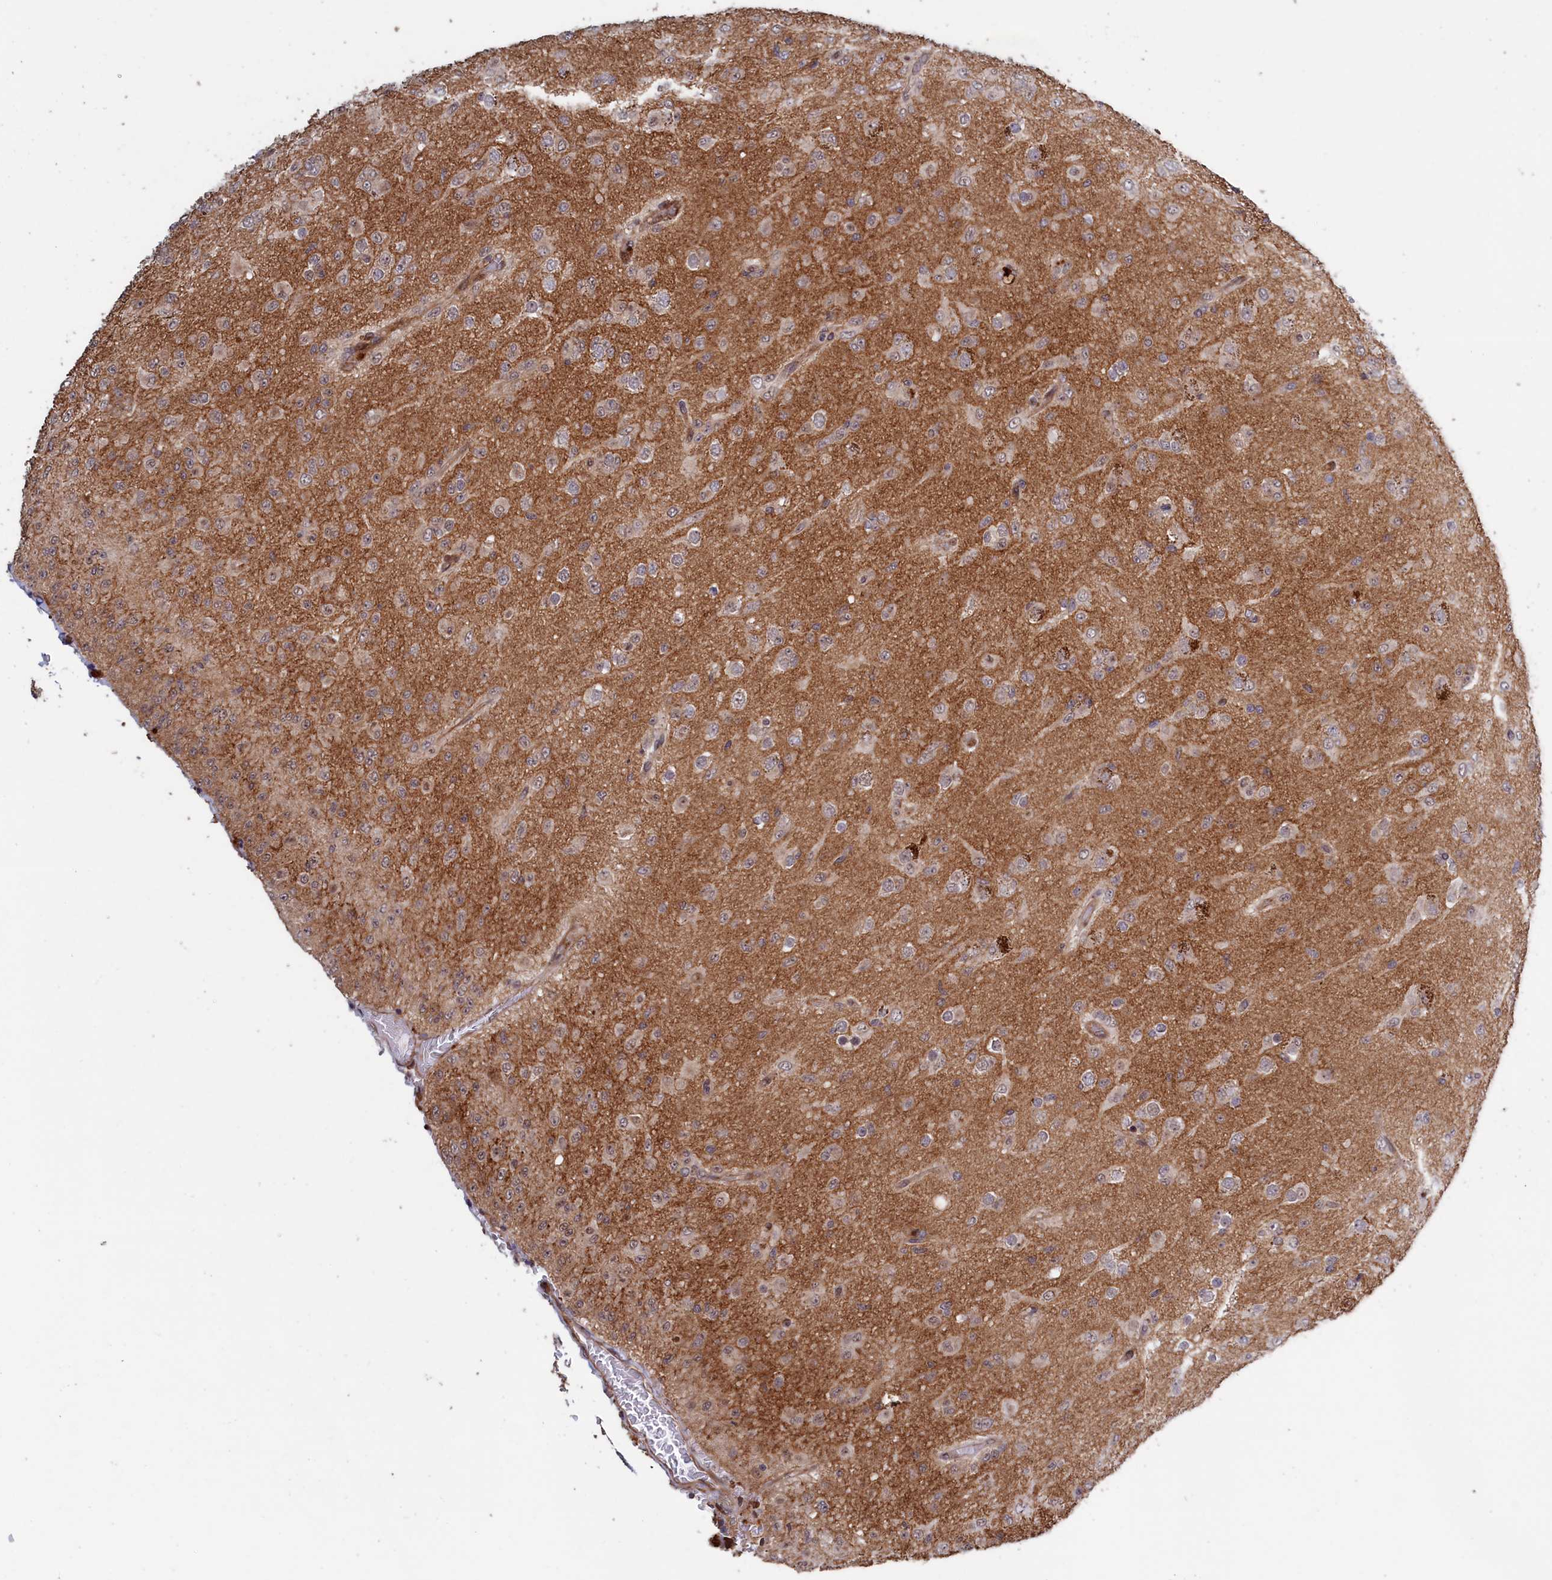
{"staining": {"intensity": "weak", "quantity": "<25%", "location": "nuclear"}, "tissue": "glioma", "cell_type": "Tumor cells", "image_type": "cancer", "snomed": [{"axis": "morphology", "description": "Glioma, malignant, Low grade"}, {"axis": "topography", "description": "Brain"}], "caption": "Image shows no protein positivity in tumor cells of malignant glioma (low-grade) tissue.", "gene": "LSG1", "patient": {"sex": "male", "age": 65}}